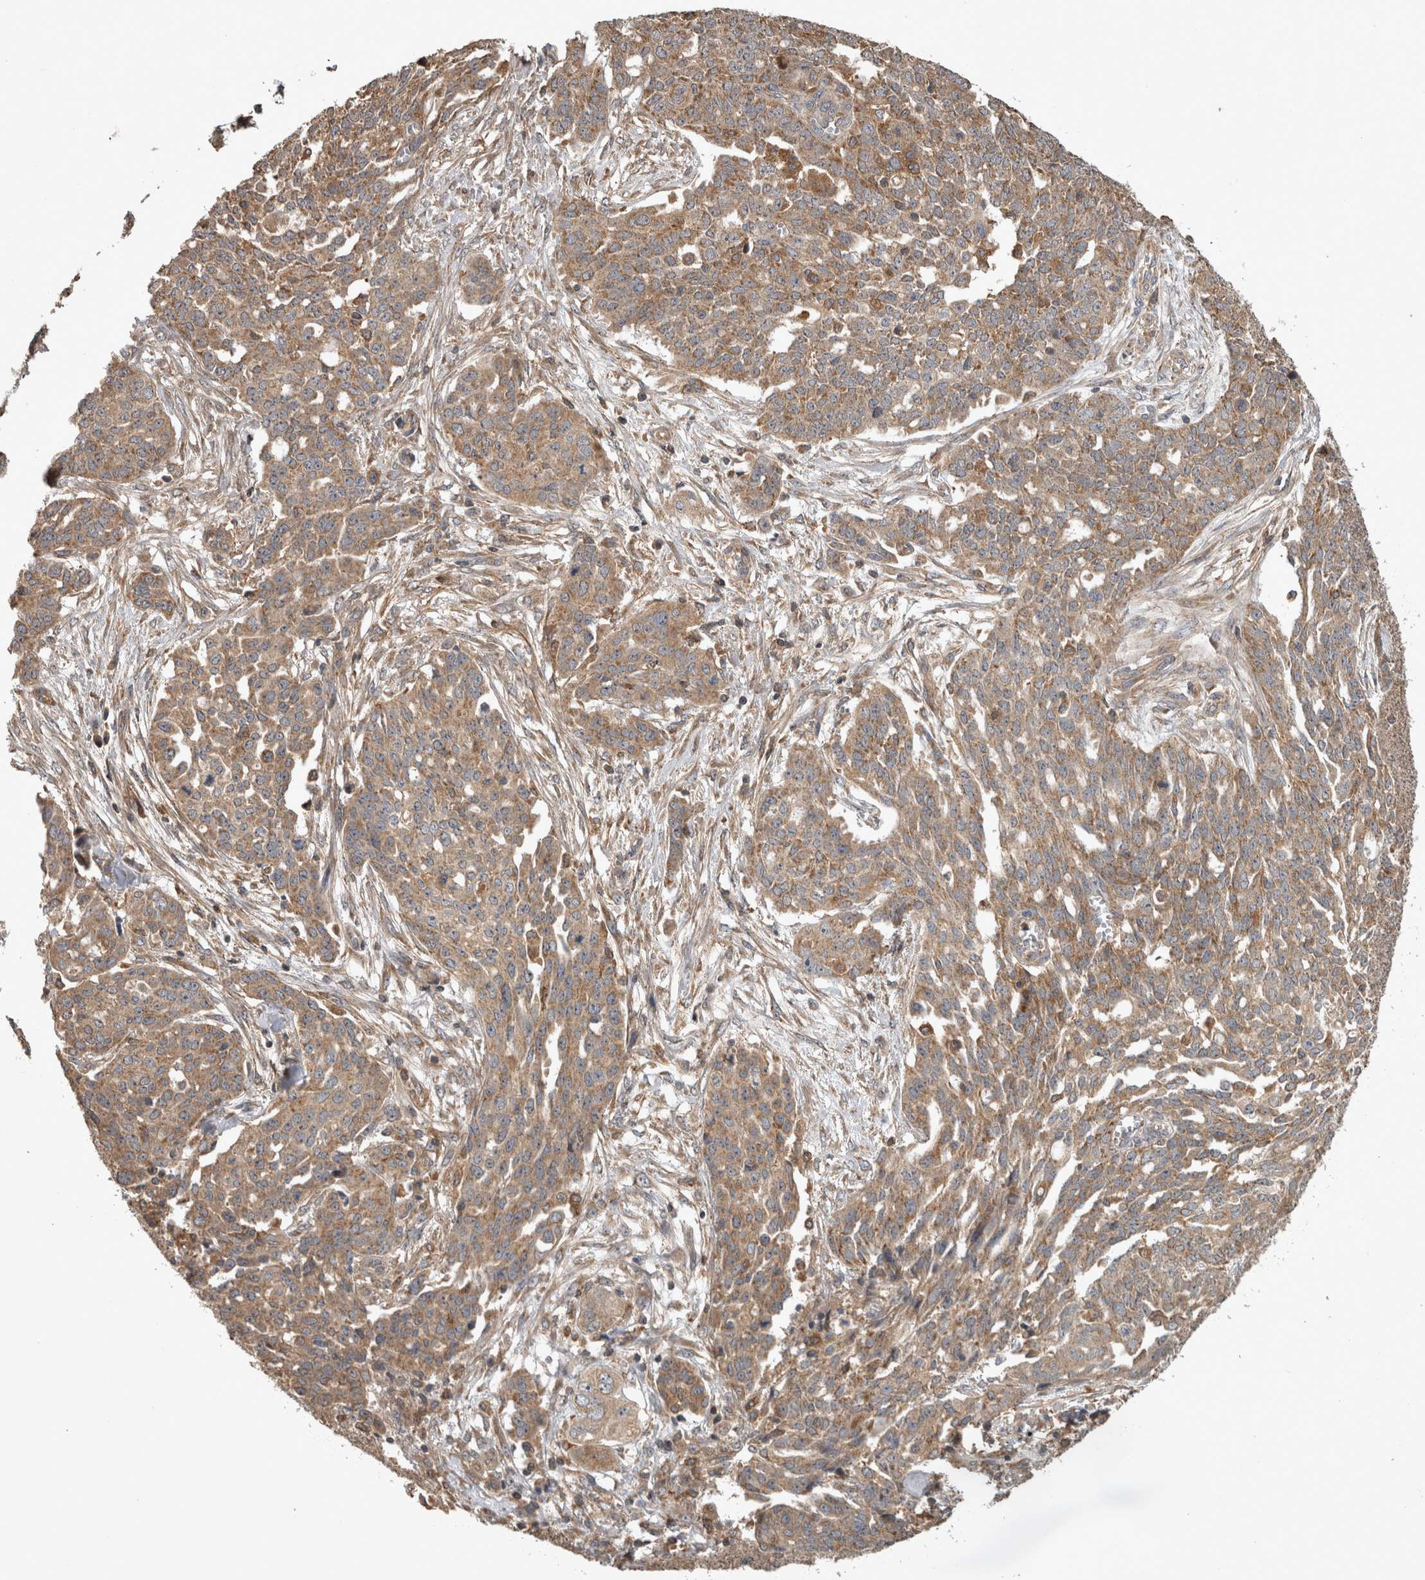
{"staining": {"intensity": "moderate", "quantity": ">75%", "location": "cytoplasmic/membranous"}, "tissue": "ovarian cancer", "cell_type": "Tumor cells", "image_type": "cancer", "snomed": [{"axis": "morphology", "description": "Cystadenocarcinoma, serous, NOS"}, {"axis": "topography", "description": "Soft tissue"}, {"axis": "topography", "description": "Ovary"}], "caption": "A brown stain labels moderate cytoplasmic/membranous positivity of a protein in serous cystadenocarcinoma (ovarian) tumor cells.", "gene": "TRMT61B", "patient": {"sex": "female", "age": 57}}